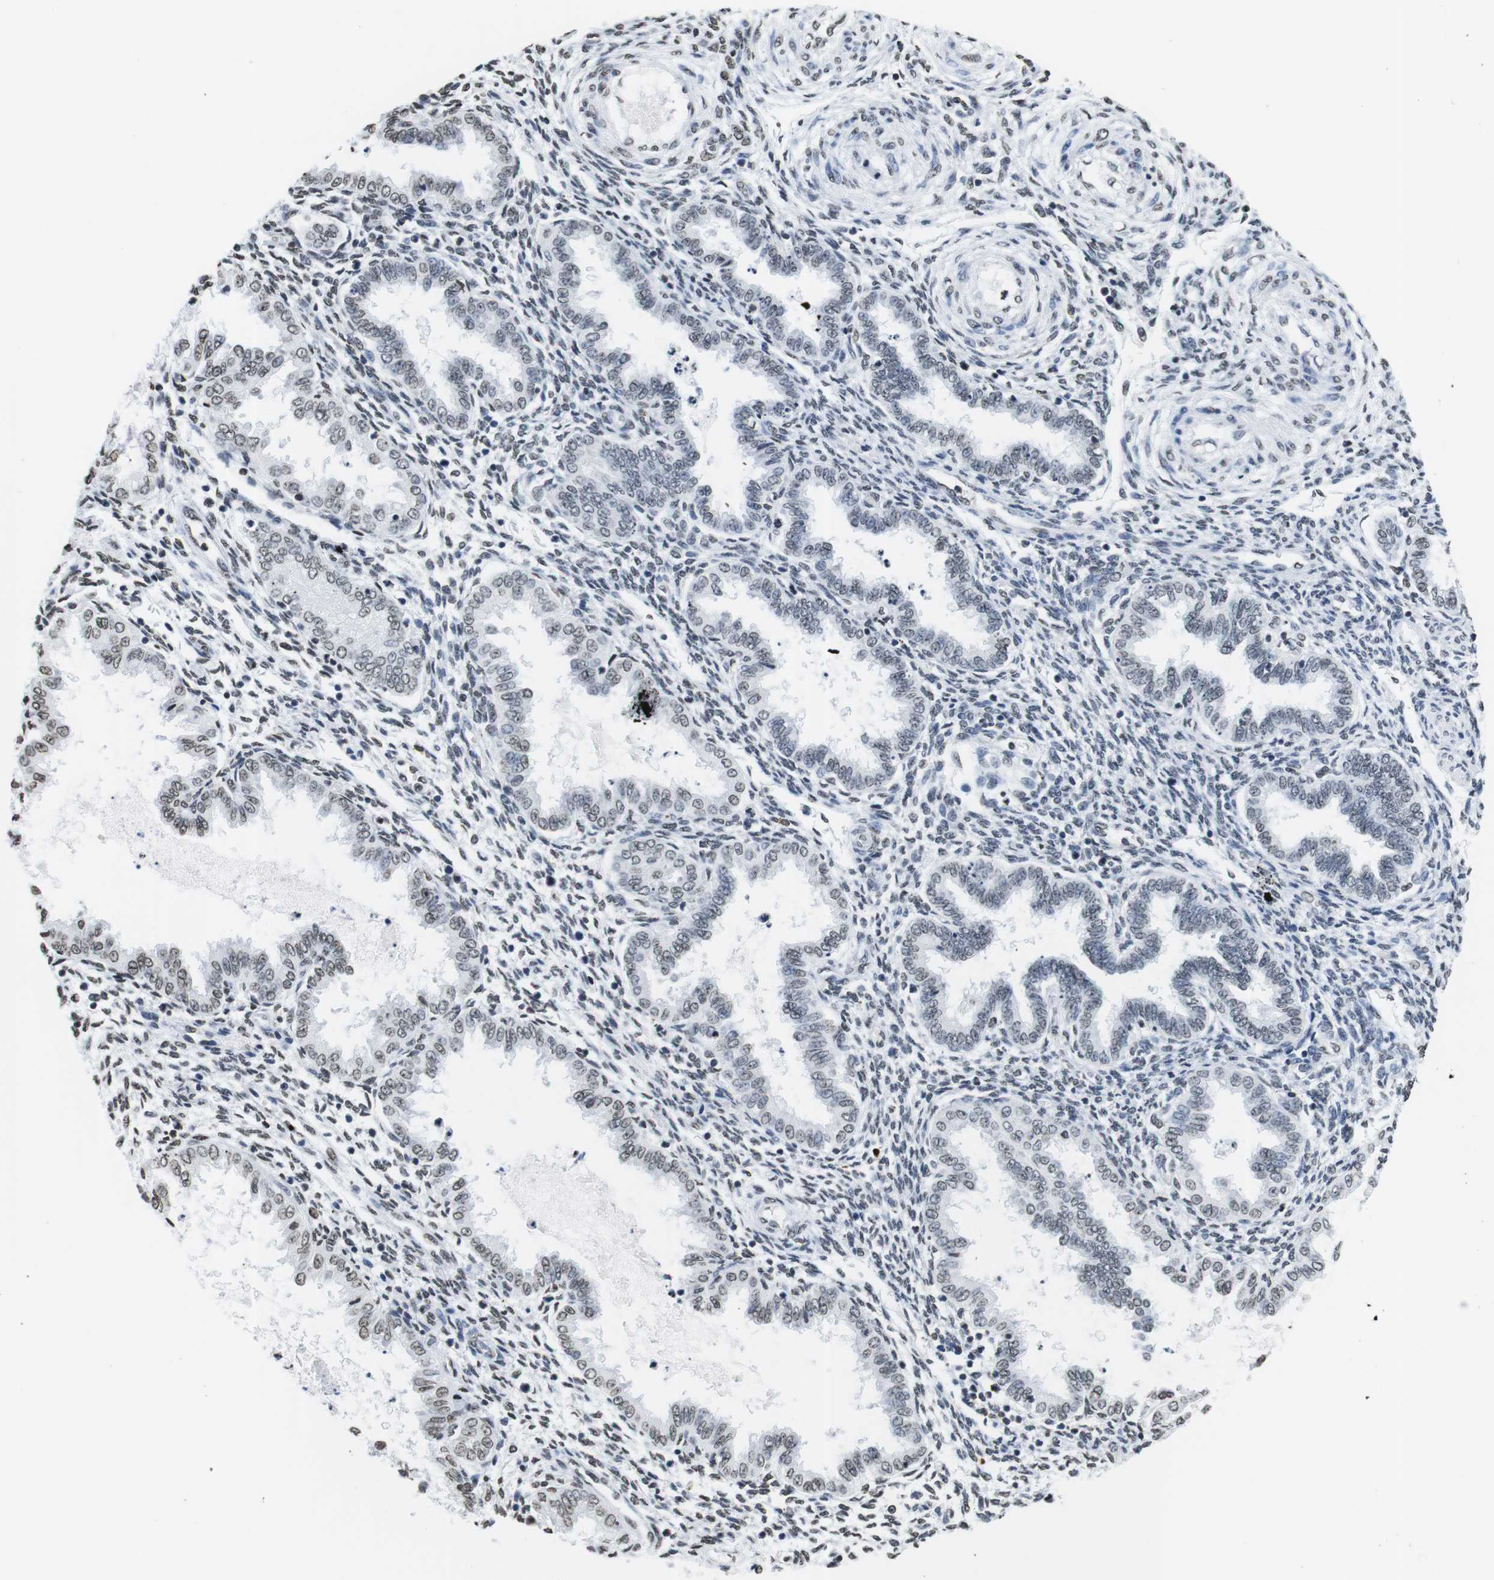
{"staining": {"intensity": "moderate", "quantity": "<25%", "location": "nuclear"}, "tissue": "endometrium", "cell_type": "Cells in endometrial stroma", "image_type": "normal", "snomed": [{"axis": "morphology", "description": "Normal tissue, NOS"}, {"axis": "topography", "description": "Endometrium"}], "caption": "Endometrium stained with a brown dye demonstrates moderate nuclear positive staining in about <25% of cells in endometrial stroma.", "gene": "BSX", "patient": {"sex": "female", "age": 33}}